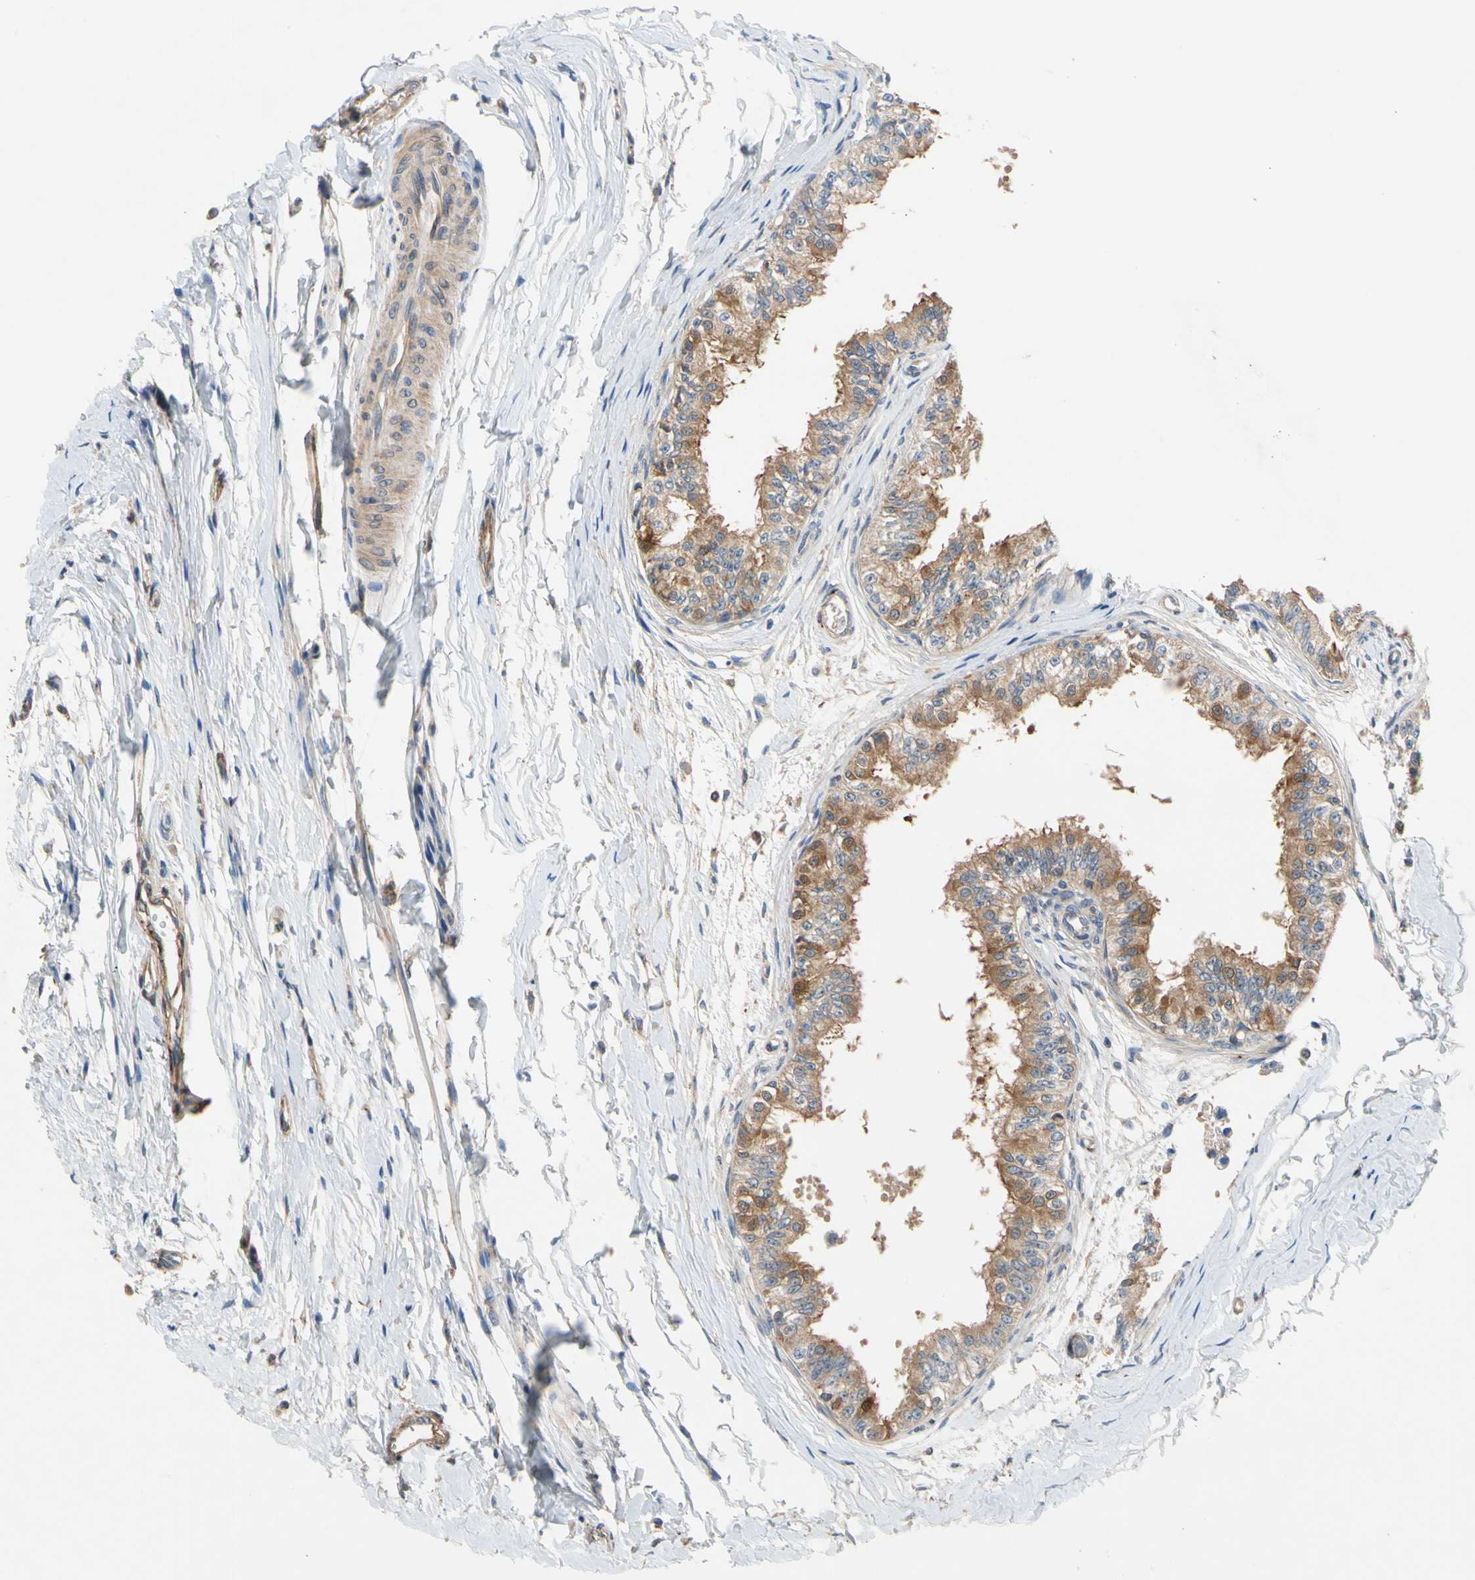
{"staining": {"intensity": "moderate", "quantity": "25%-75%", "location": "cytoplasmic/membranous"}, "tissue": "epididymis", "cell_type": "Glandular cells", "image_type": "normal", "snomed": [{"axis": "morphology", "description": "Normal tissue, NOS"}, {"axis": "morphology", "description": "Adenocarcinoma, metastatic, NOS"}, {"axis": "topography", "description": "Testis"}, {"axis": "topography", "description": "Epididymis"}], "caption": "A photomicrograph of epididymis stained for a protein reveals moderate cytoplasmic/membranous brown staining in glandular cells.", "gene": "ENTREP3", "patient": {"sex": "male", "age": 26}}